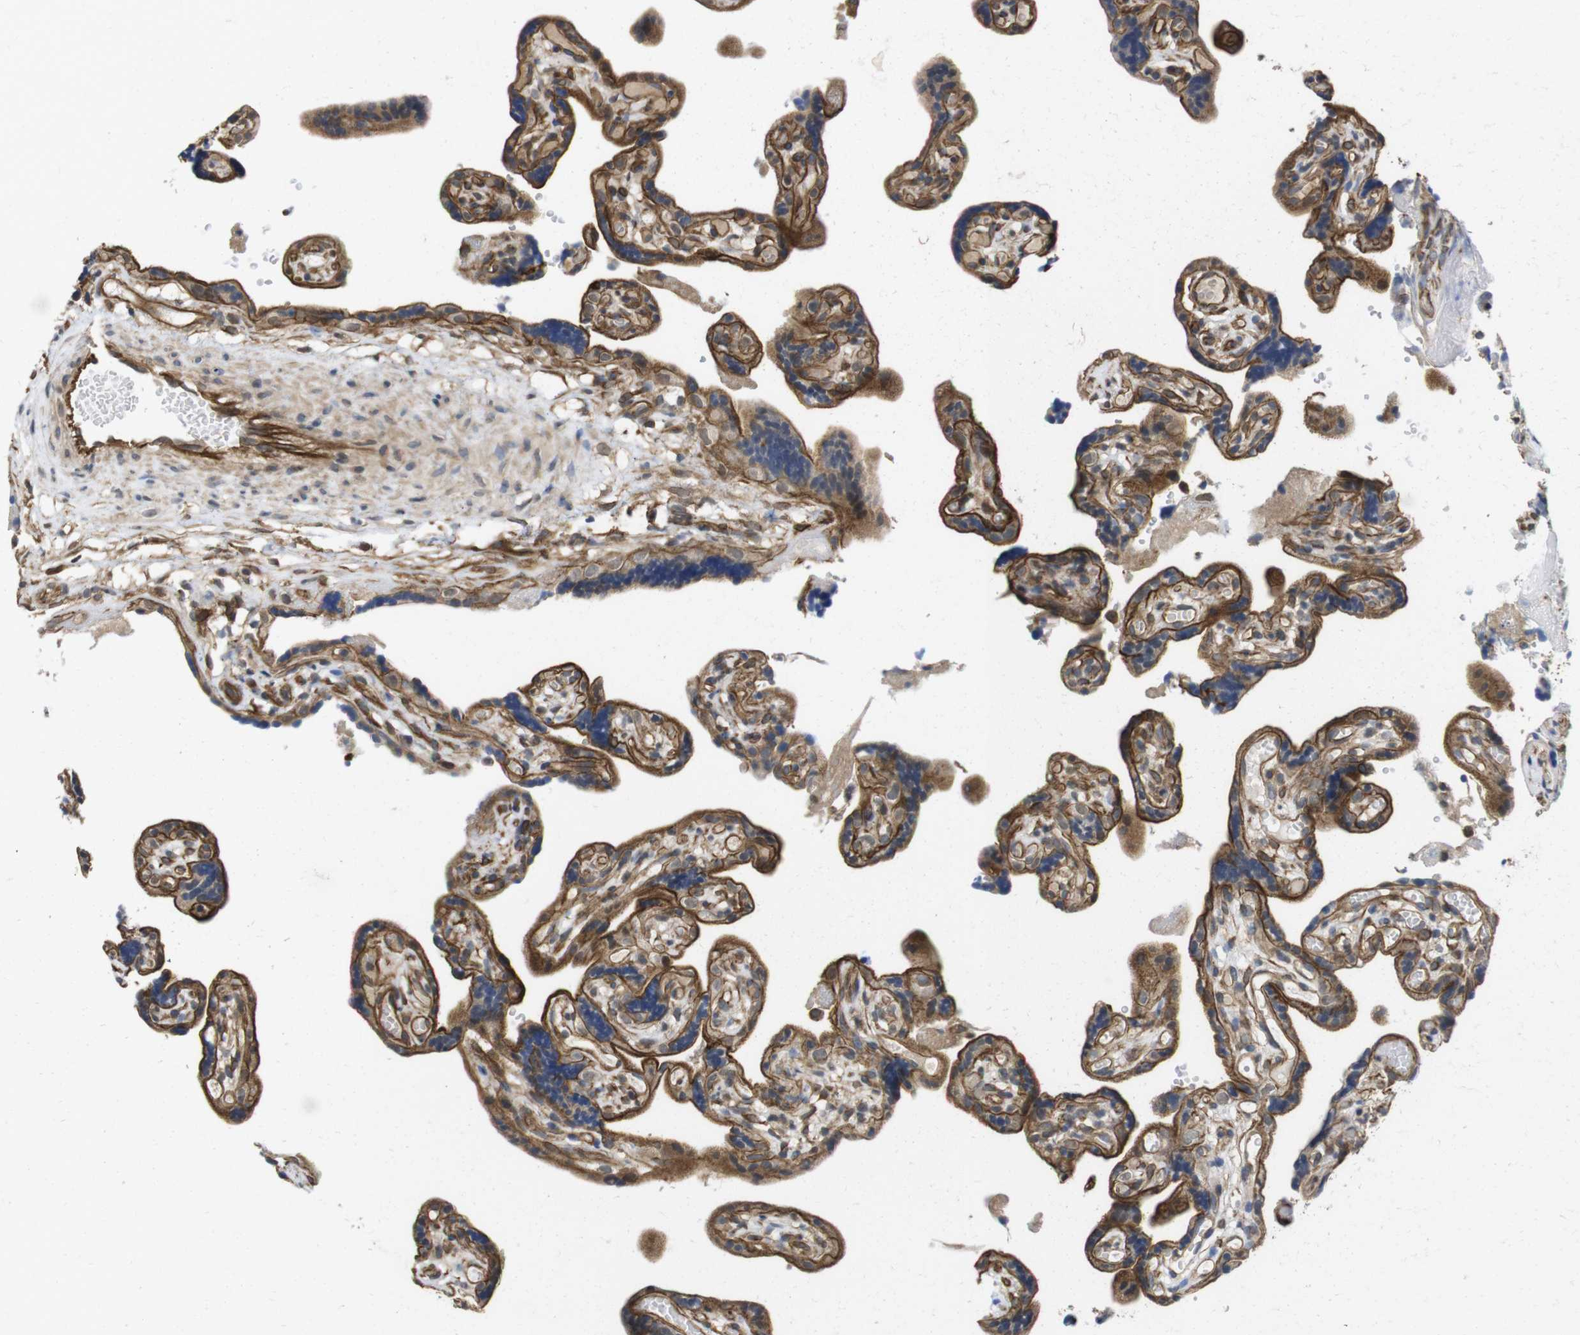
{"staining": {"intensity": "moderate", "quantity": ">75%", "location": "cytoplasmic/membranous"}, "tissue": "placenta", "cell_type": "Decidual cells", "image_type": "normal", "snomed": [{"axis": "morphology", "description": "Normal tissue, NOS"}, {"axis": "topography", "description": "Placenta"}], "caption": "Immunohistochemistry (IHC) of normal human placenta shows medium levels of moderate cytoplasmic/membranous expression in approximately >75% of decidual cells.", "gene": "ZDHHC5", "patient": {"sex": "female", "age": 30}}